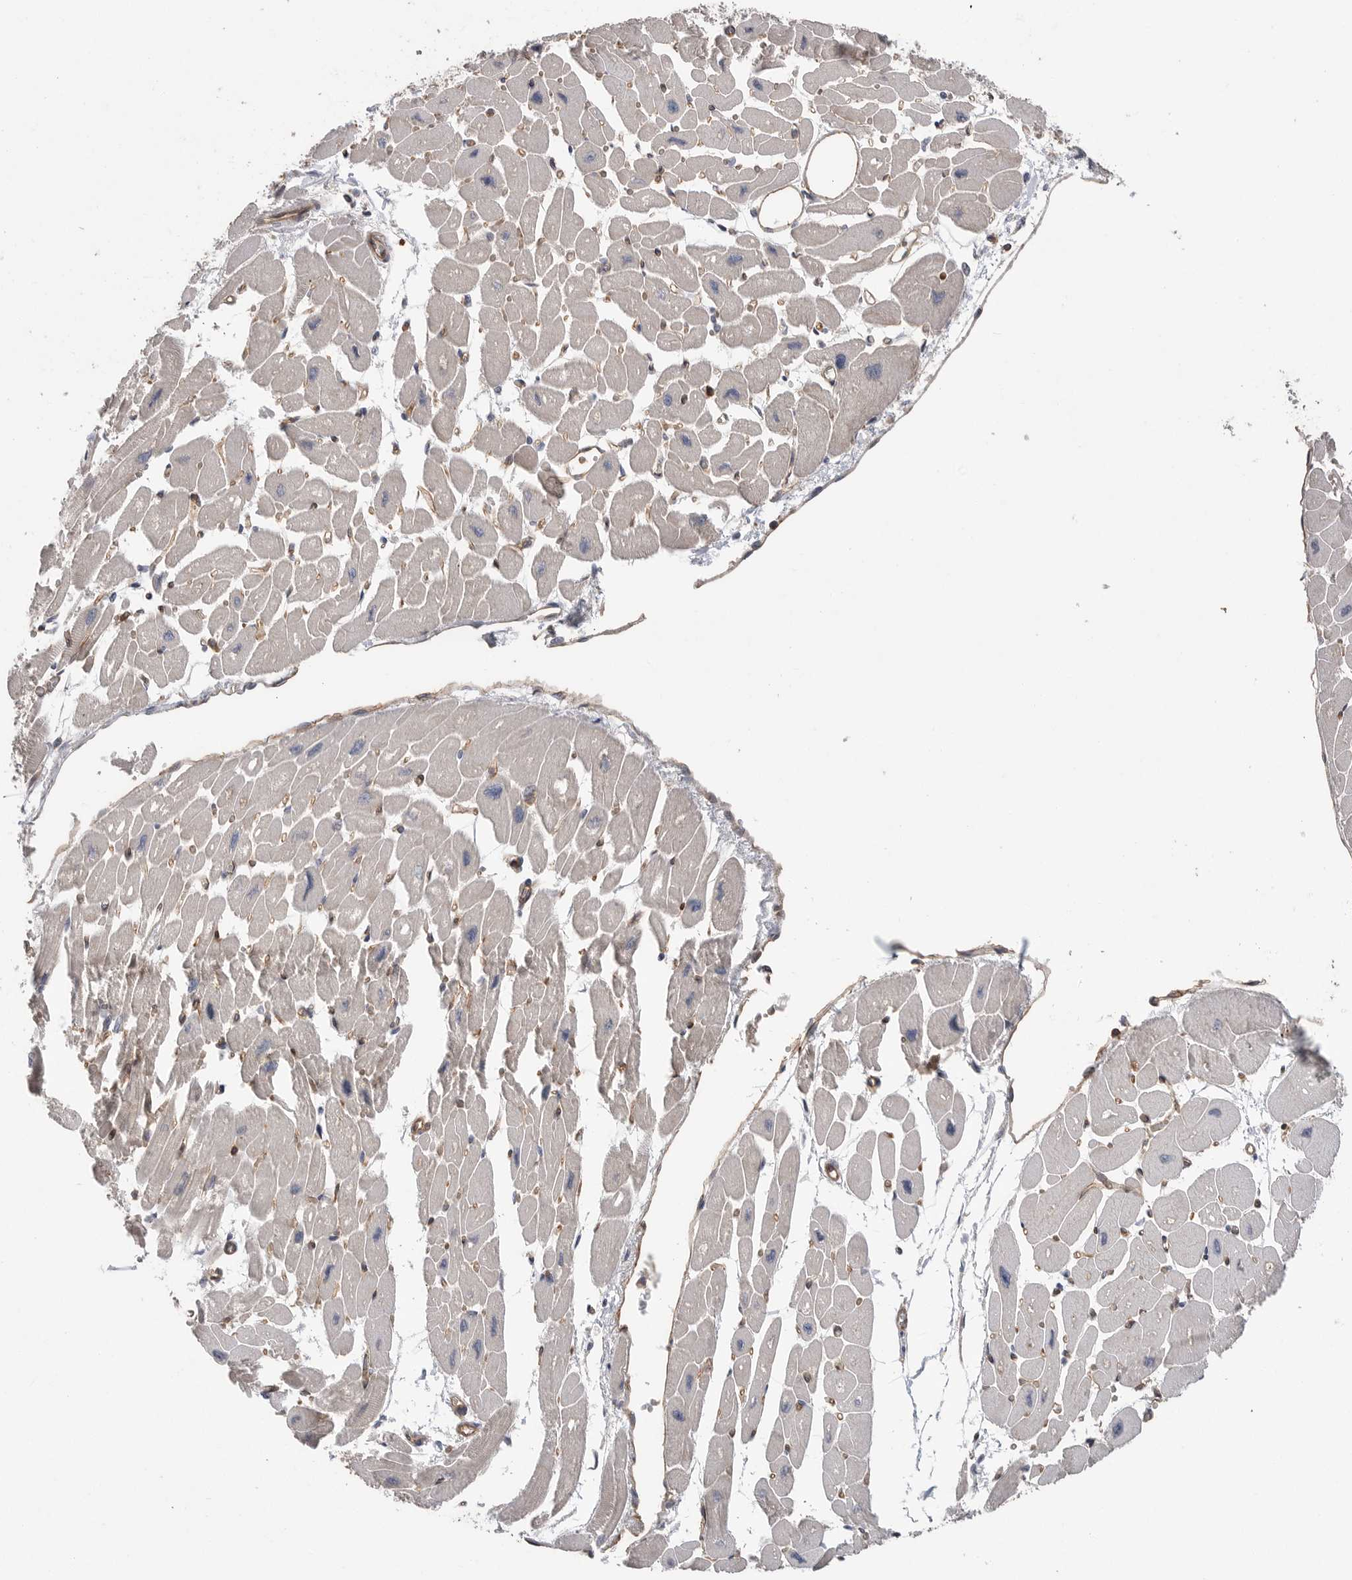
{"staining": {"intensity": "moderate", "quantity": "25%-75%", "location": "cytoplasmic/membranous"}, "tissue": "heart muscle", "cell_type": "Cardiomyocytes", "image_type": "normal", "snomed": [{"axis": "morphology", "description": "Normal tissue, NOS"}, {"axis": "topography", "description": "Heart"}], "caption": "Immunohistochemistry photomicrograph of normal heart muscle: heart muscle stained using immunohistochemistry shows medium levels of moderate protein expression localized specifically in the cytoplasmic/membranous of cardiomyocytes, appearing as a cytoplasmic/membranous brown color.", "gene": "PRKCH", "patient": {"sex": "female", "age": 54}}